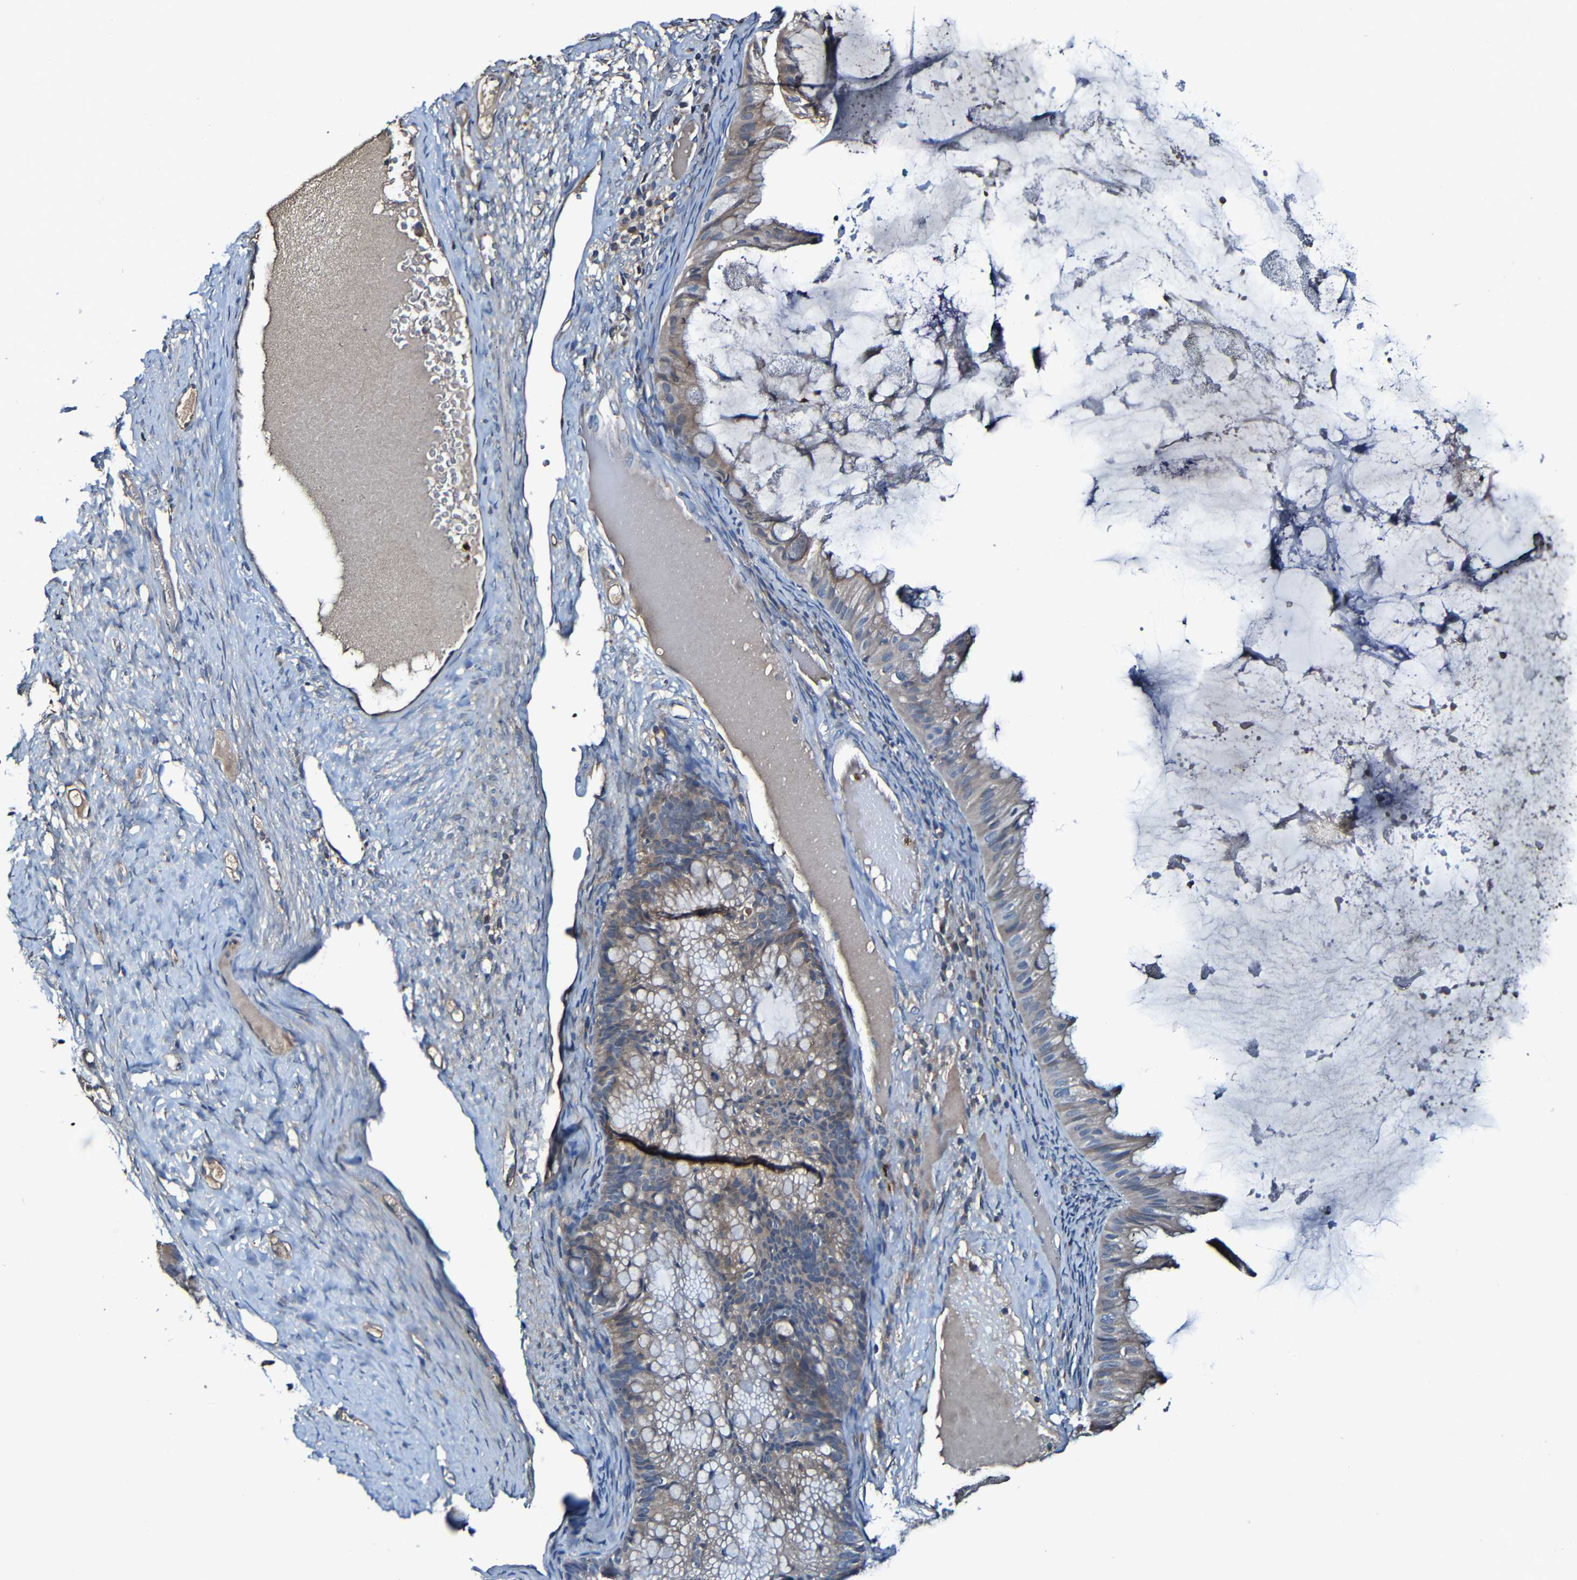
{"staining": {"intensity": "weak", "quantity": ">75%", "location": "cytoplasmic/membranous"}, "tissue": "ovarian cancer", "cell_type": "Tumor cells", "image_type": "cancer", "snomed": [{"axis": "morphology", "description": "Cystadenocarcinoma, mucinous, NOS"}, {"axis": "topography", "description": "Ovary"}], "caption": "Protein staining displays weak cytoplasmic/membranous staining in approximately >75% of tumor cells in ovarian cancer (mucinous cystadenocarcinoma). (brown staining indicates protein expression, while blue staining denotes nuclei).", "gene": "ADAM15", "patient": {"sex": "female", "age": 61}}